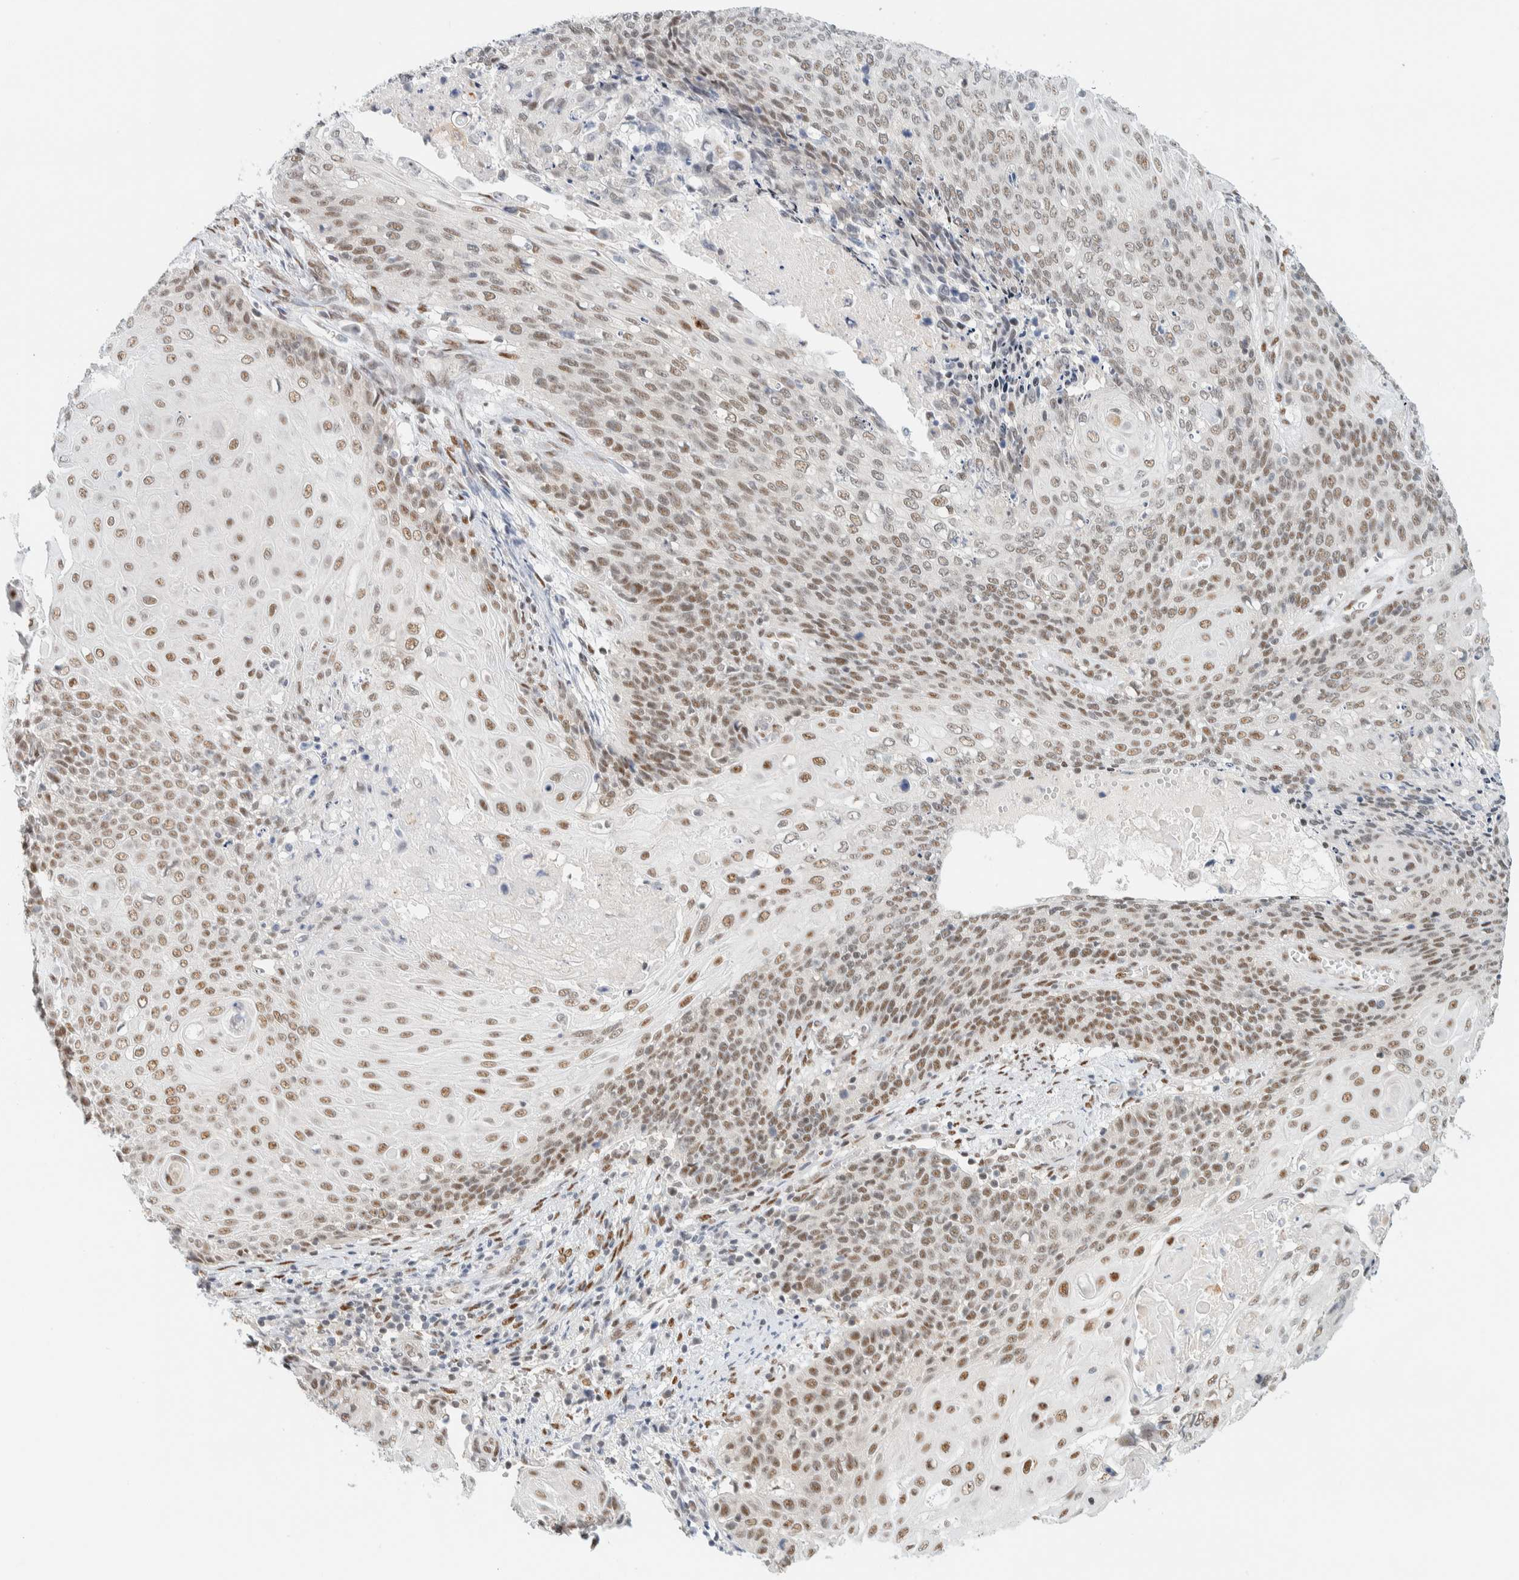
{"staining": {"intensity": "moderate", "quantity": "25%-75%", "location": "nuclear"}, "tissue": "cervical cancer", "cell_type": "Tumor cells", "image_type": "cancer", "snomed": [{"axis": "morphology", "description": "Squamous cell carcinoma, NOS"}, {"axis": "topography", "description": "Cervix"}], "caption": "Immunohistochemistry staining of cervical squamous cell carcinoma, which demonstrates medium levels of moderate nuclear staining in approximately 25%-75% of tumor cells indicating moderate nuclear protein staining. The staining was performed using DAB (brown) for protein detection and nuclei were counterstained in hematoxylin (blue).", "gene": "ZNF683", "patient": {"sex": "female", "age": 39}}